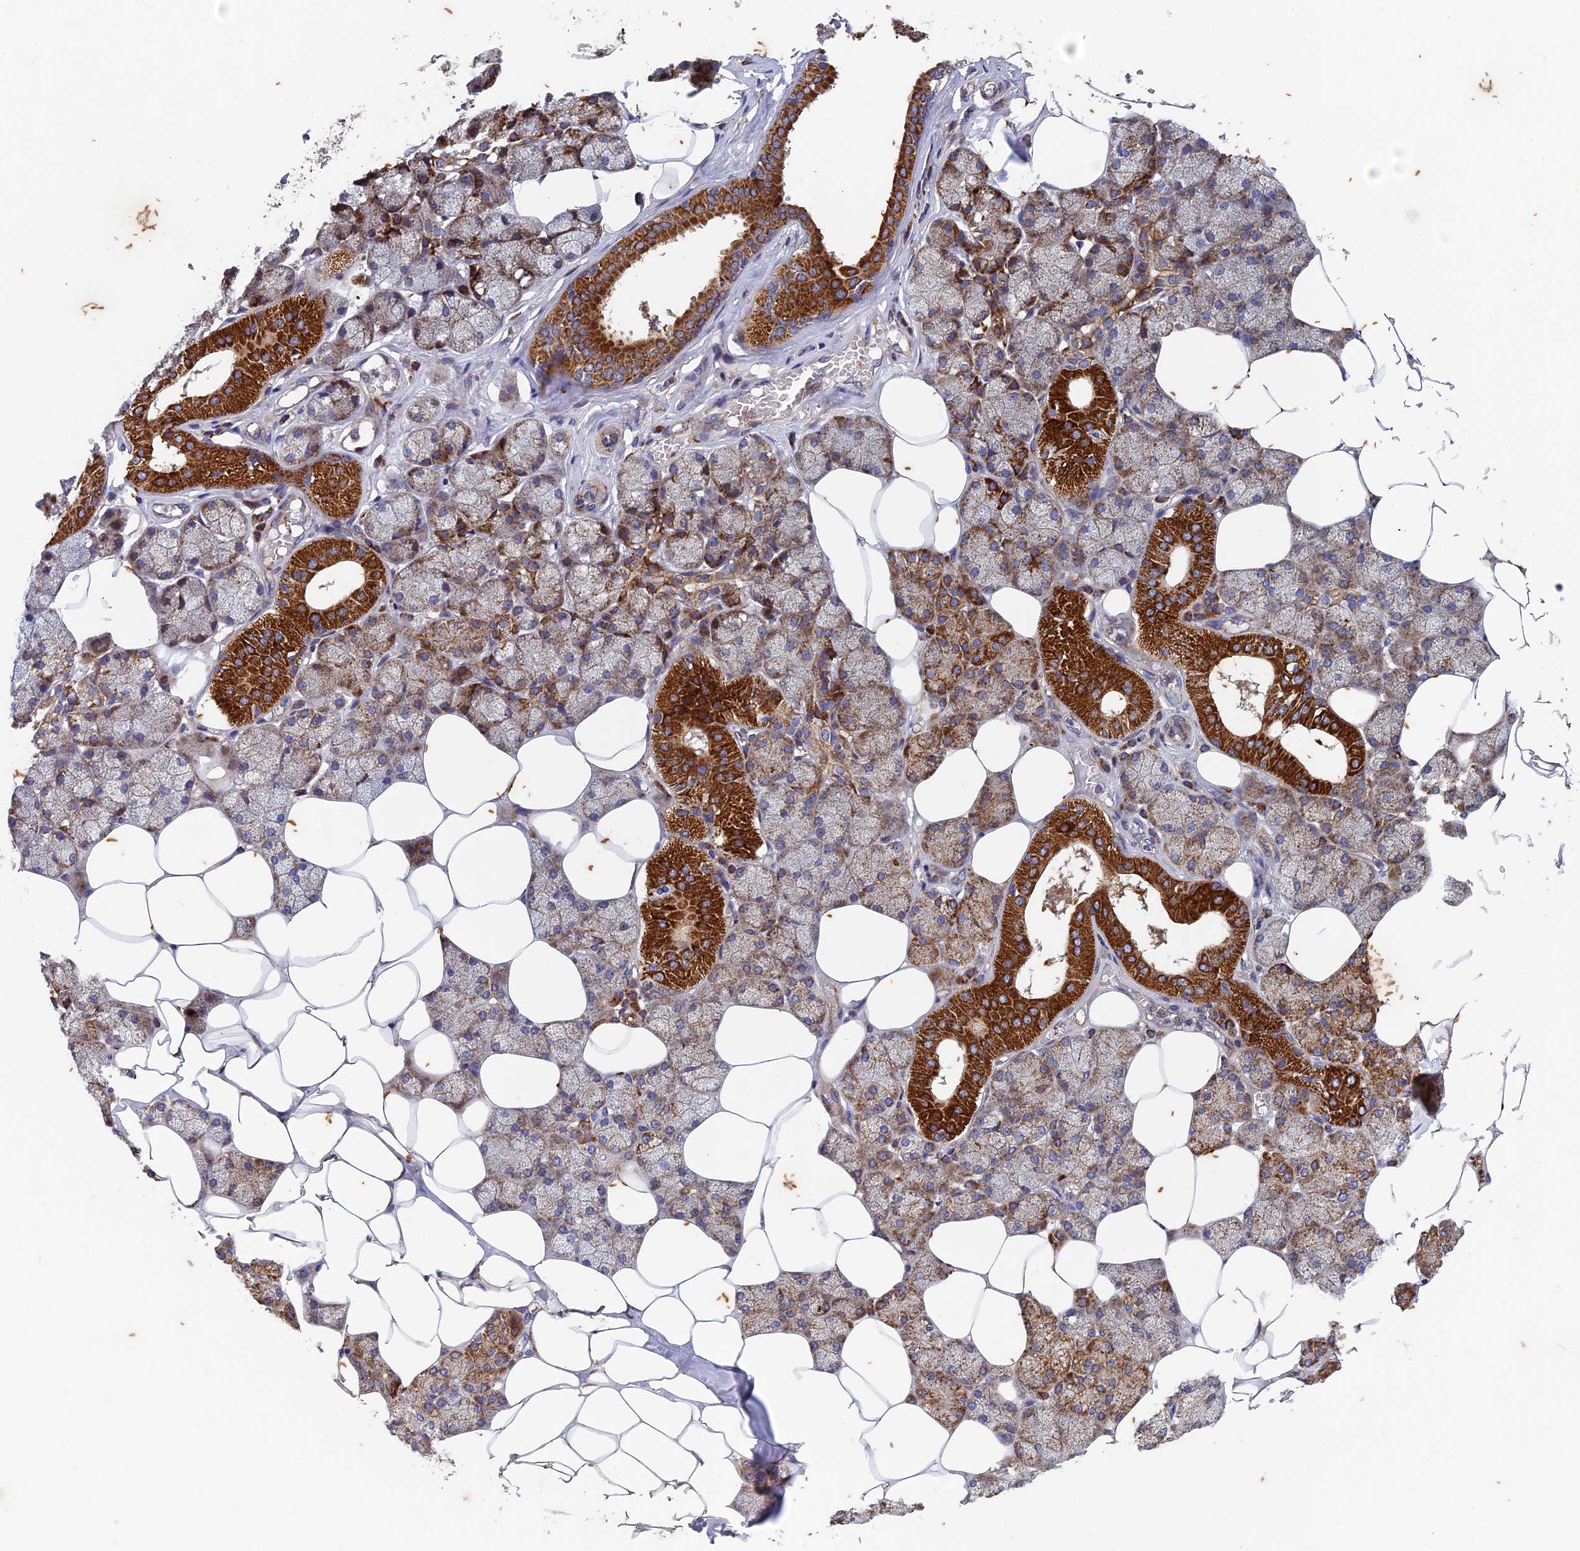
{"staining": {"intensity": "strong", "quantity": "25%-75%", "location": "cytoplasmic/membranous"}, "tissue": "salivary gland", "cell_type": "Glandular cells", "image_type": "normal", "snomed": [{"axis": "morphology", "description": "Normal tissue, NOS"}, {"axis": "topography", "description": "Salivary gland"}], "caption": "Immunohistochemical staining of unremarkable salivary gland shows high levels of strong cytoplasmic/membranous expression in about 25%-75% of glandular cells. The staining is performed using DAB (3,3'-diaminobenzidine) brown chromogen to label protein expression. The nuclei are counter-stained blue using hematoxylin.", "gene": "AP4S1", "patient": {"sex": "male", "age": 62}}